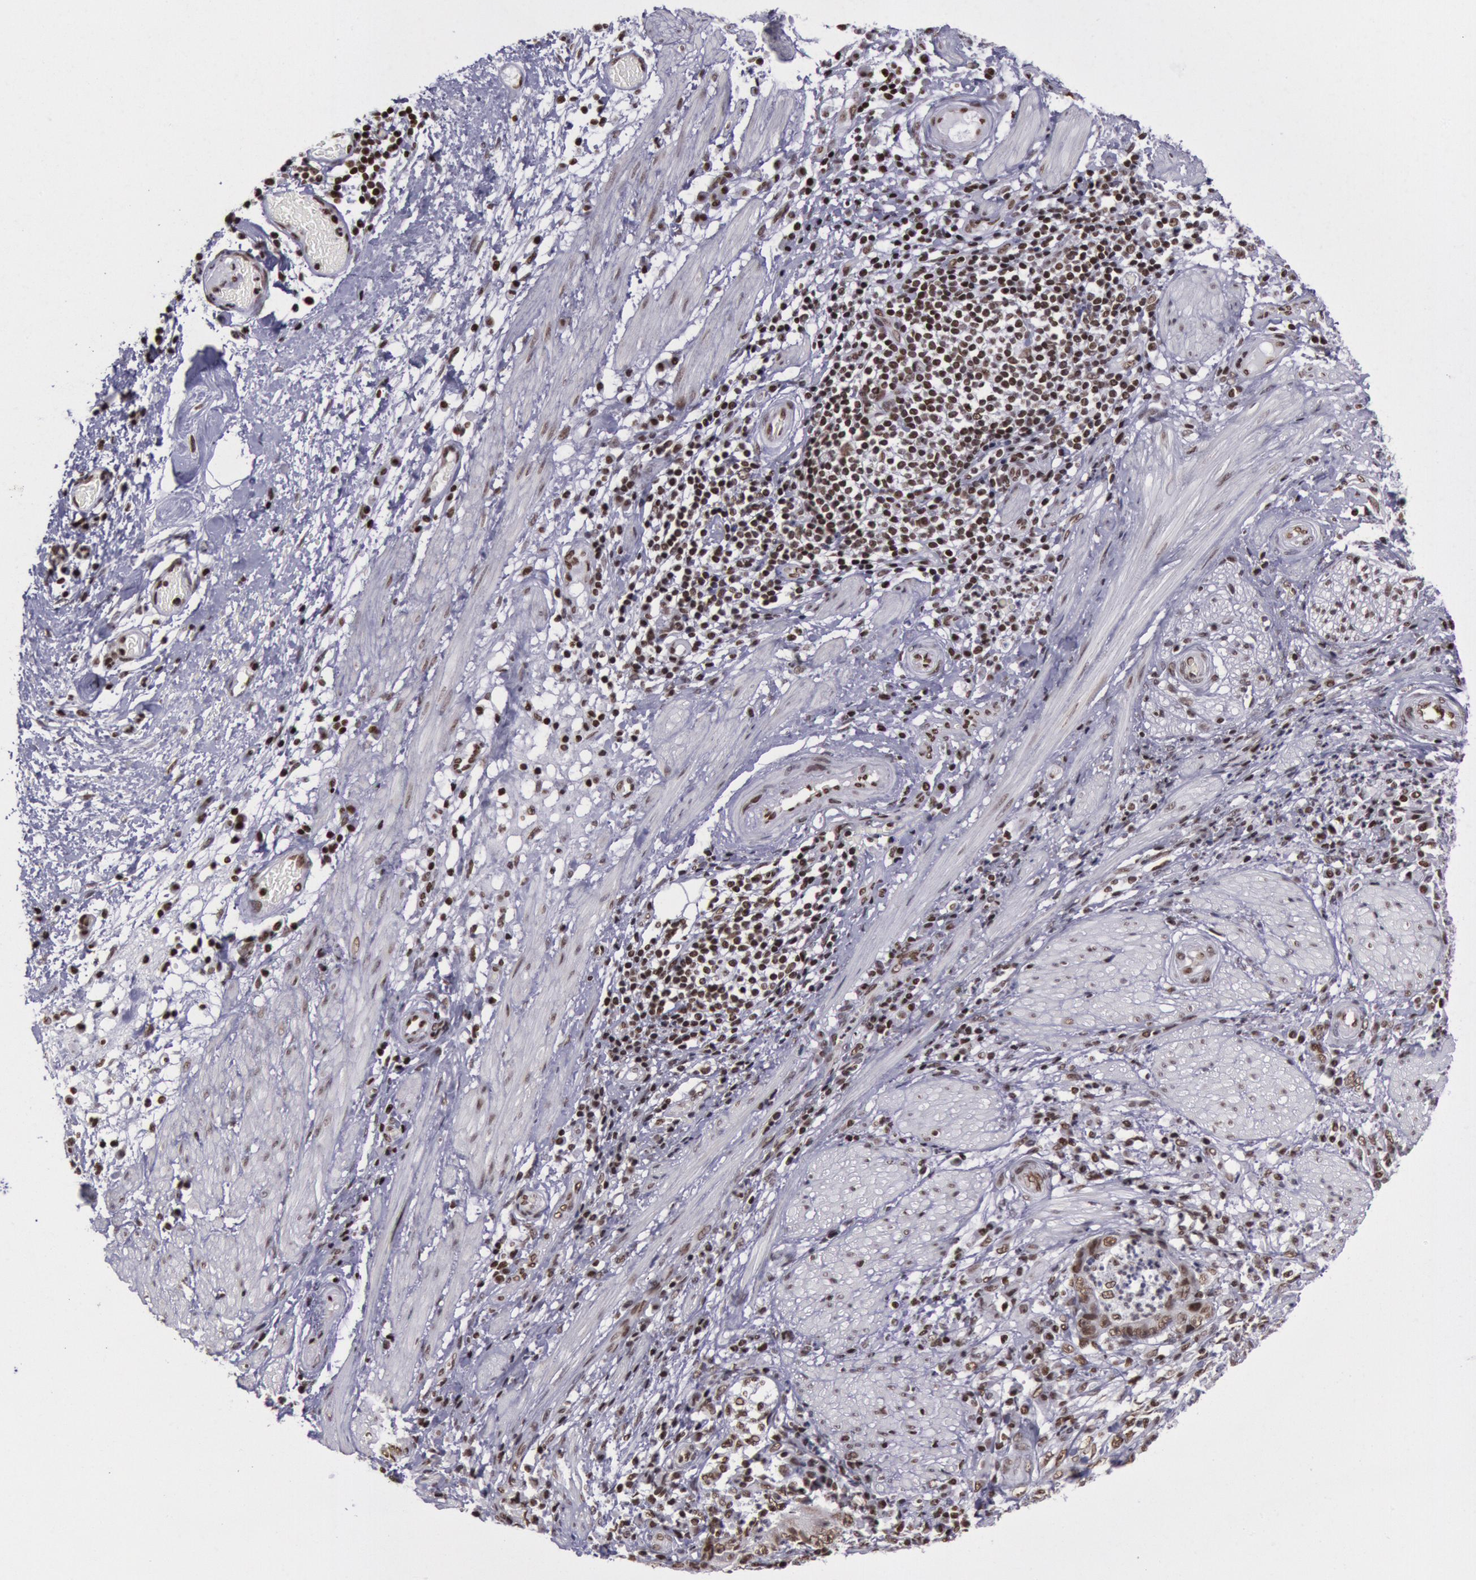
{"staining": {"intensity": "moderate", "quantity": ">75%", "location": "nuclear"}, "tissue": "stomach cancer", "cell_type": "Tumor cells", "image_type": "cancer", "snomed": [{"axis": "morphology", "description": "Adenocarcinoma, NOS"}, {"axis": "topography", "description": "Stomach, lower"}], "caption": "Immunohistochemistry (IHC) of stomach cancer displays medium levels of moderate nuclear staining in about >75% of tumor cells. (IHC, brightfield microscopy, high magnification).", "gene": "NKAP", "patient": {"sex": "female", "age": 86}}